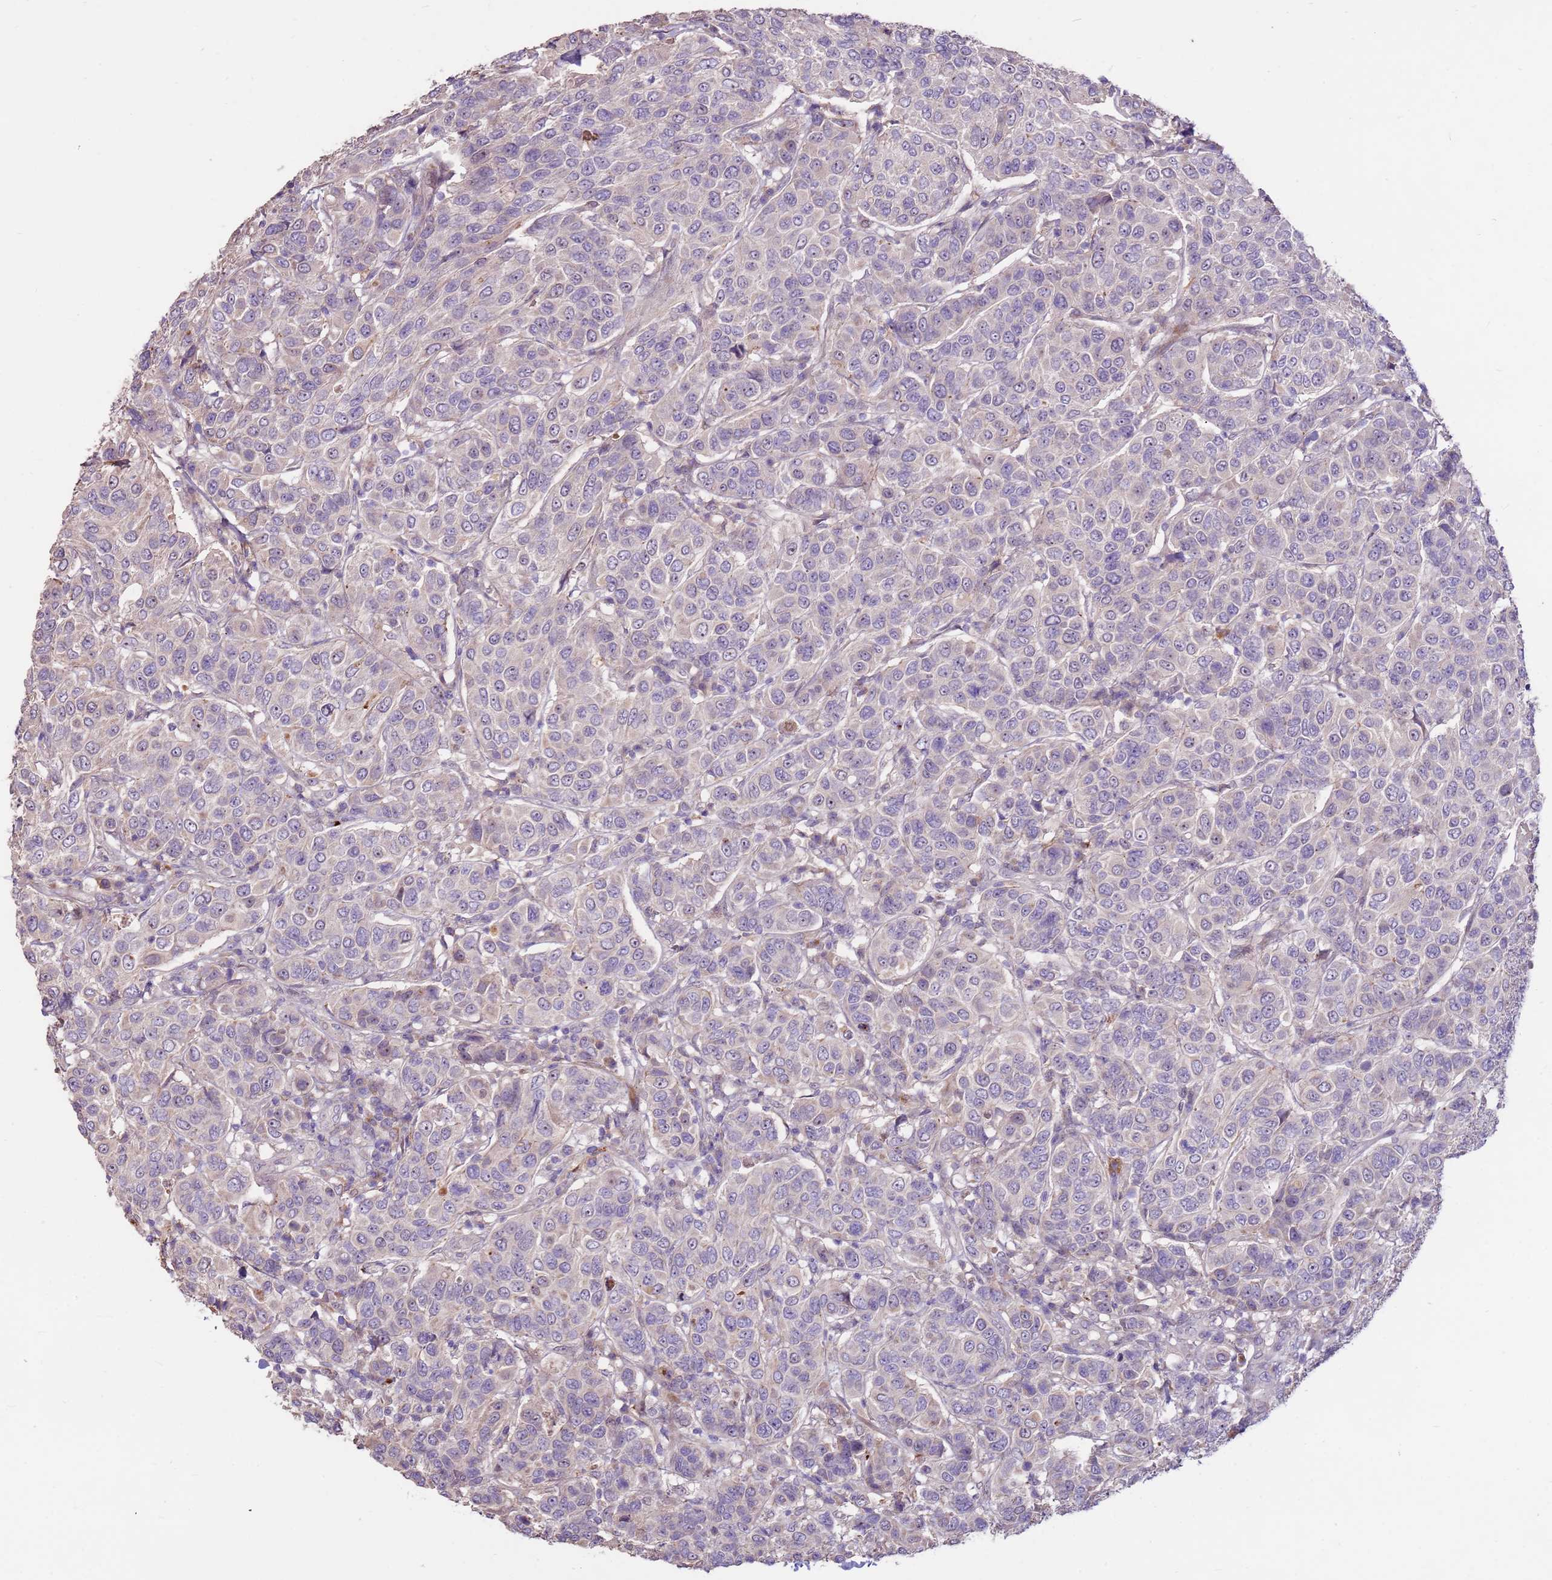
{"staining": {"intensity": "negative", "quantity": "none", "location": "none"}, "tissue": "breast cancer", "cell_type": "Tumor cells", "image_type": "cancer", "snomed": [{"axis": "morphology", "description": "Duct carcinoma"}, {"axis": "topography", "description": "Breast"}], "caption": "This is a histopathology image of immunohistochemistry staining of breast invasive ductal carcinoma, which shows no positivity in tumor cells.", "gene": "LGI4", "patient": {"sex": "female", "age": 55}}